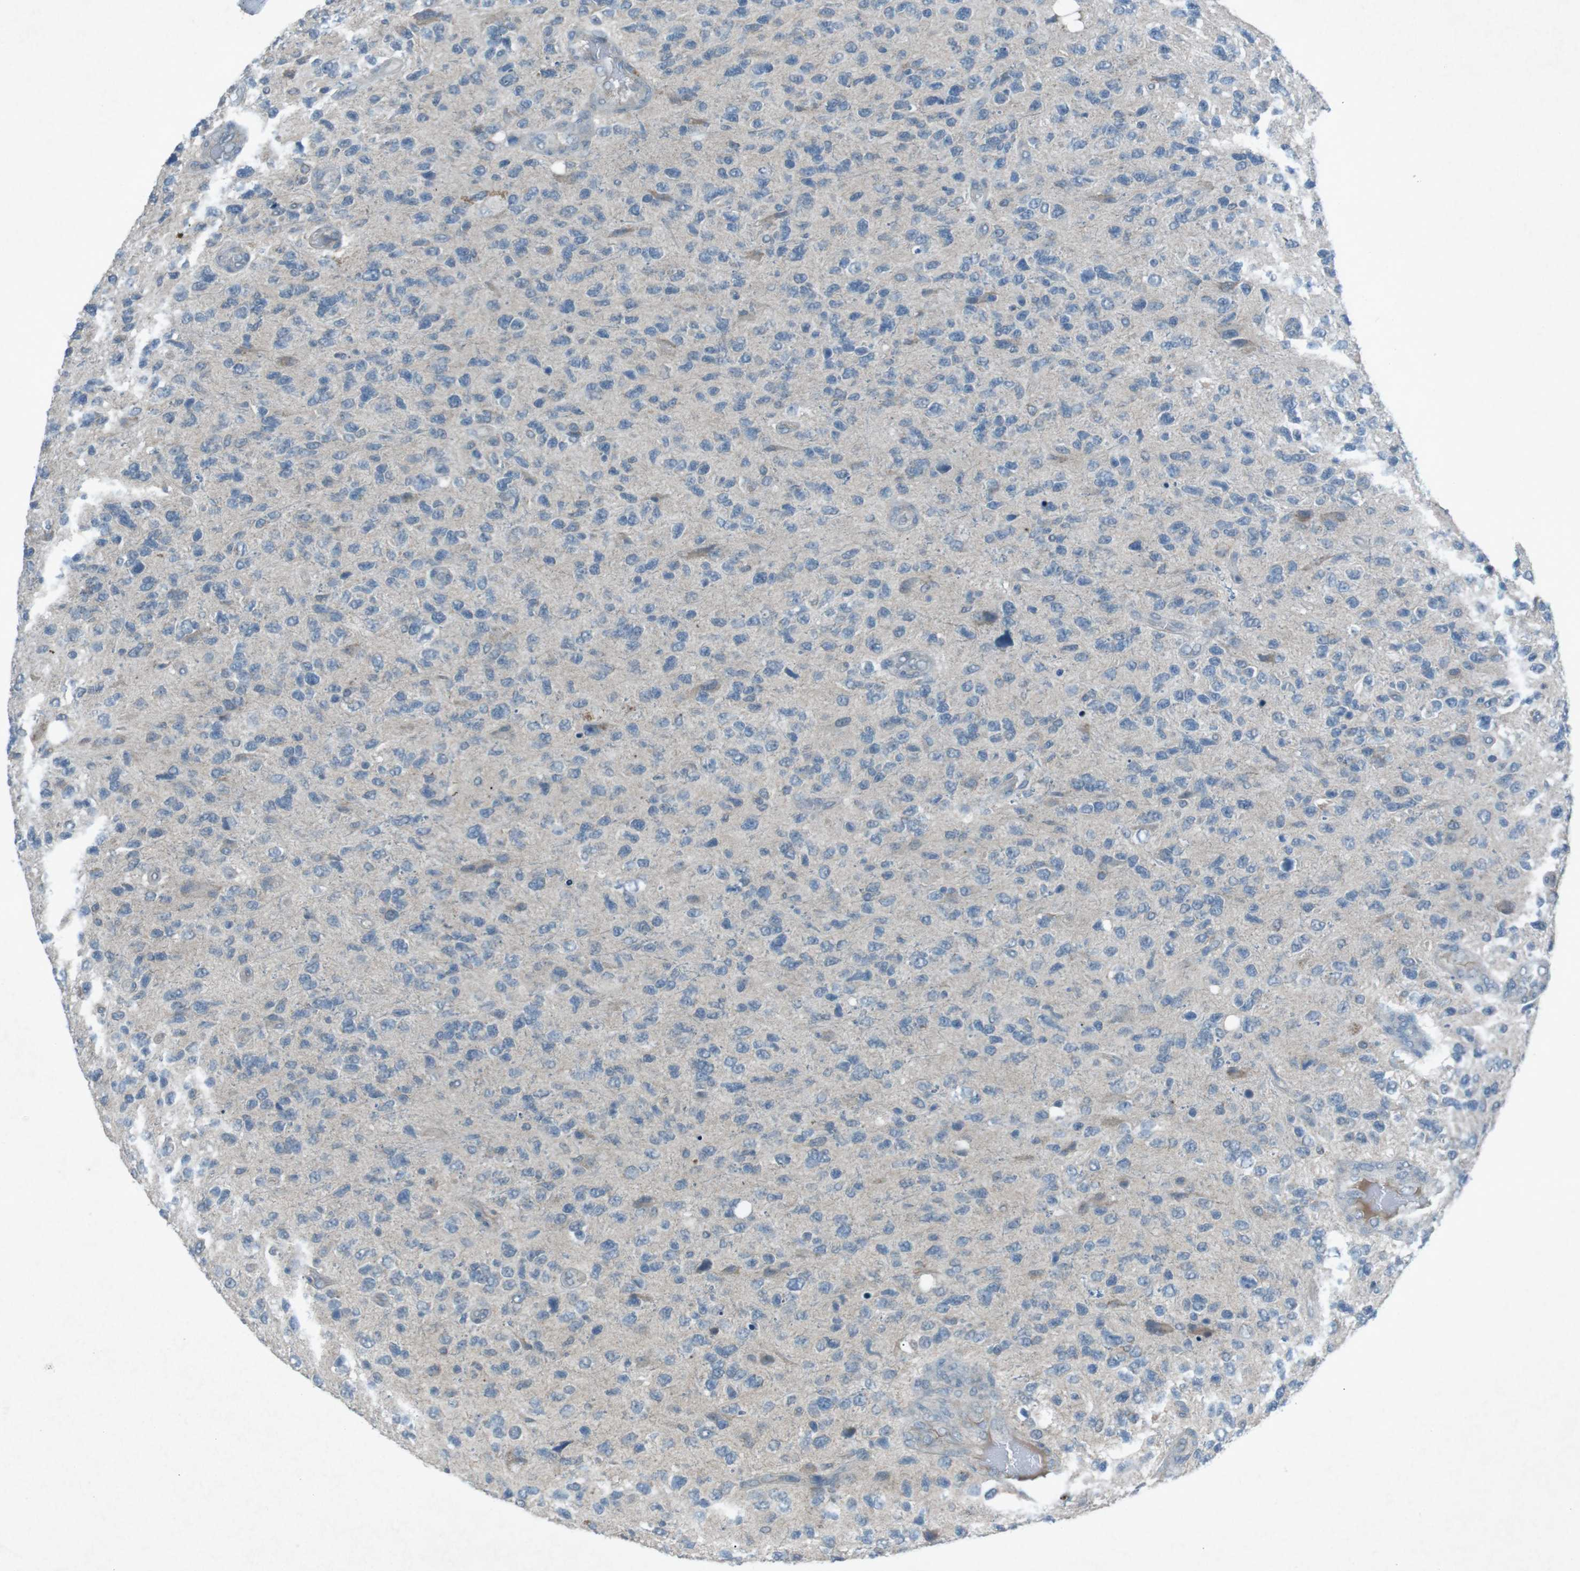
{"staining": {"intensity": "weak", "quantity": "<25%", "location": "cytoplasmic/membranous"}, "tissue": "glioma", "cell_type": "Tumor cells", "image_type": "cancer", "snomed": [{"axis": "morphology", "description": "Glioma, malignant, High grade"}, {"axis": "topography", "description": "Brain"}], "caption": "The IHC photomicrograph has no significant staining in tumor cells of malignant glioma (high-grade) tissue. Brightfield microscopy of IHC stained with DAB (3,3'-diaminobenzidine) (brown) and hematoxylin (blue), captured at high magnification.", "gene": "FCRLA", "patient": {"sex": "female", "age": 58}}